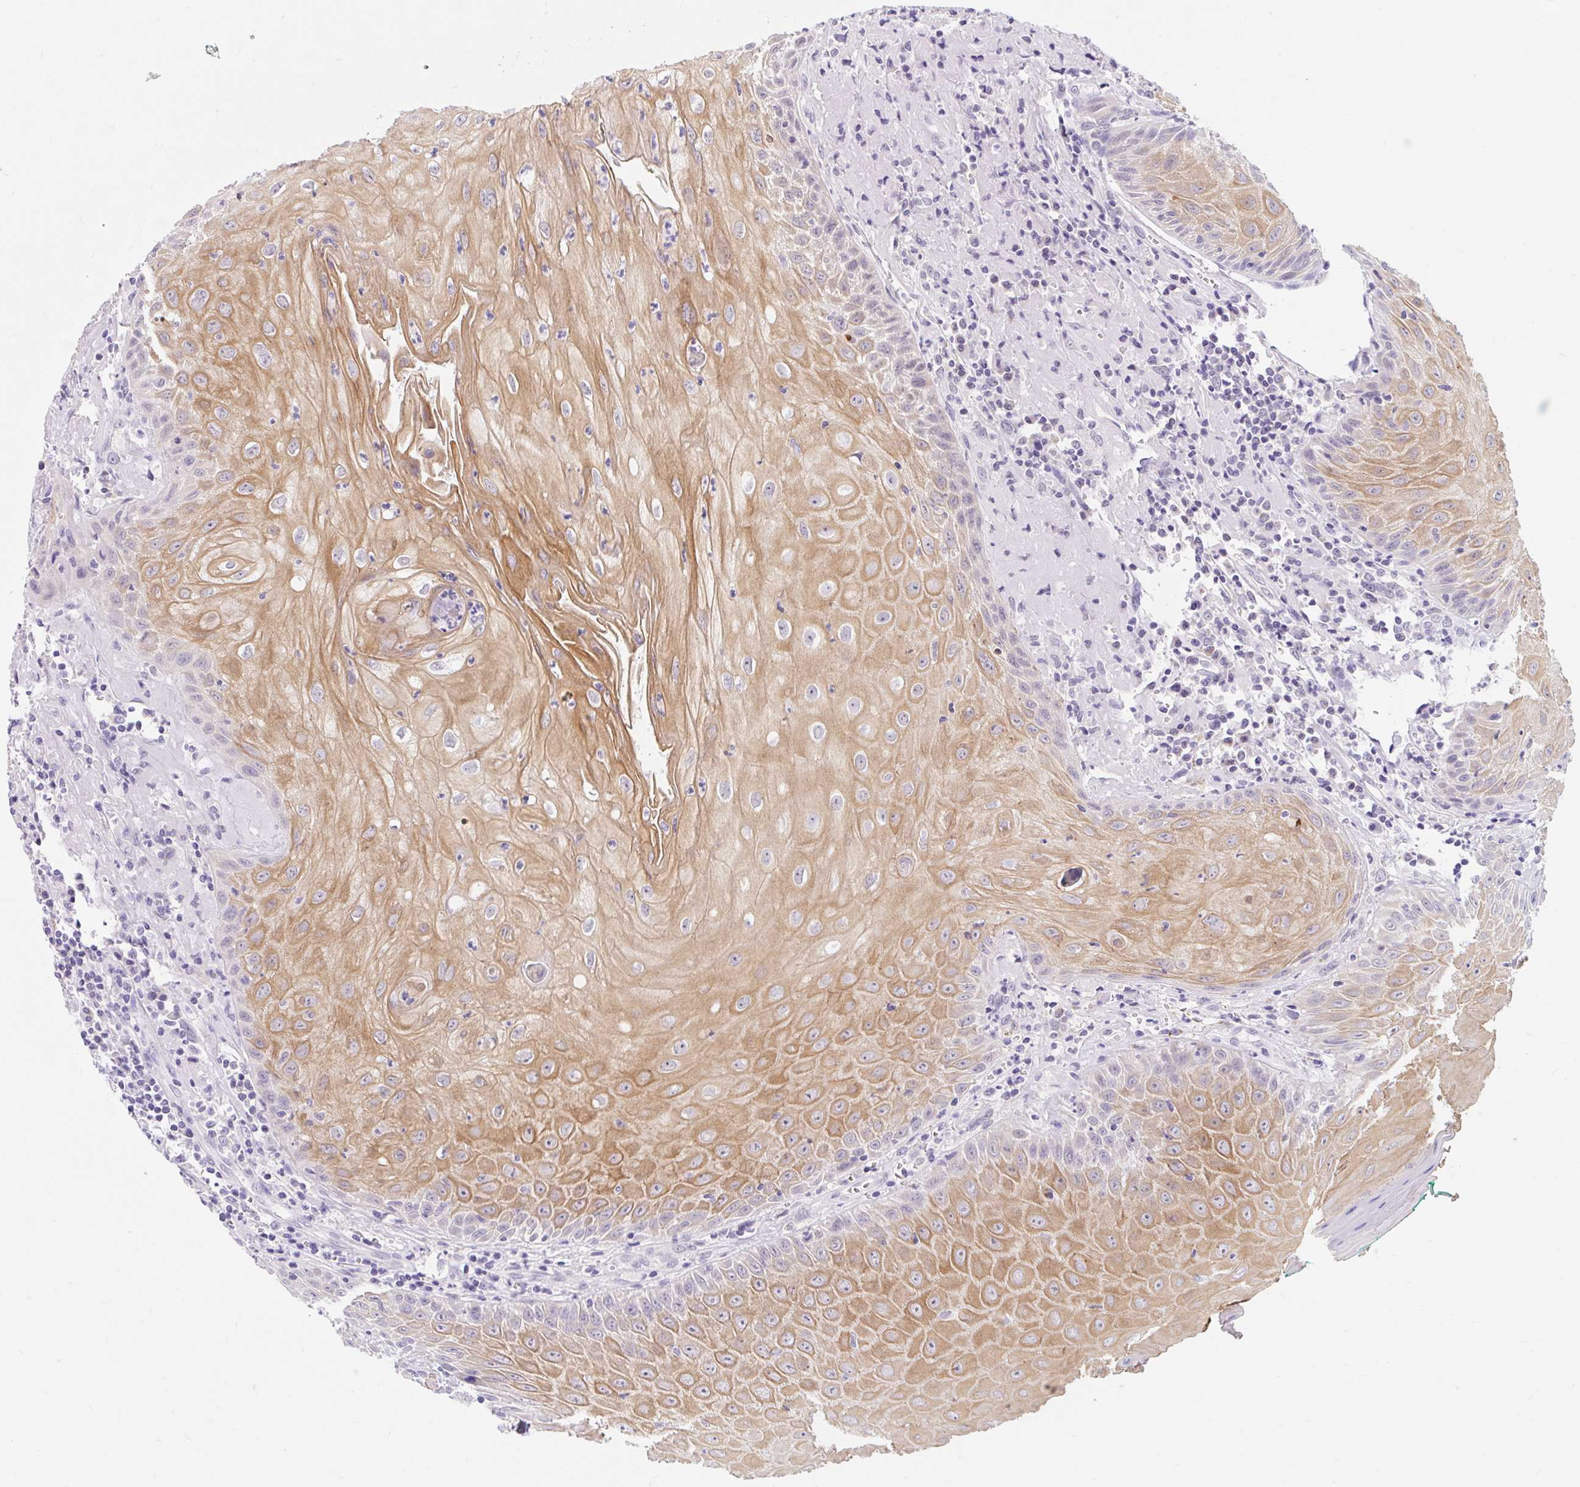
{"staining": {"intensity": "moderate", "quantity": "25%-75%", "location": "cytoplasmic/membranous"}, "tissue": "head and neck cancer", "cell_type": "Tumor cells", "image_type": "cancer", "snomed": [{"axis": "morphology", "description": "Normal tissue, NOS"}, {"axis": "morphology", "description": "Squamous cell carcinoma, NOS"}, {"axis": "topography", "description": "Oral tissue"}, {"axis": "topography", "description": "Head-Neck"}], "caption": "There is medium levels of moderate cytoplasmic/membranous staining in tumor cells of head and neck squamous cell carcinoma, as demonstrated by immunohistochemical staining (brown color).", "gene": "ITPK1", "patient": {"sex": "female", "age": 70}}